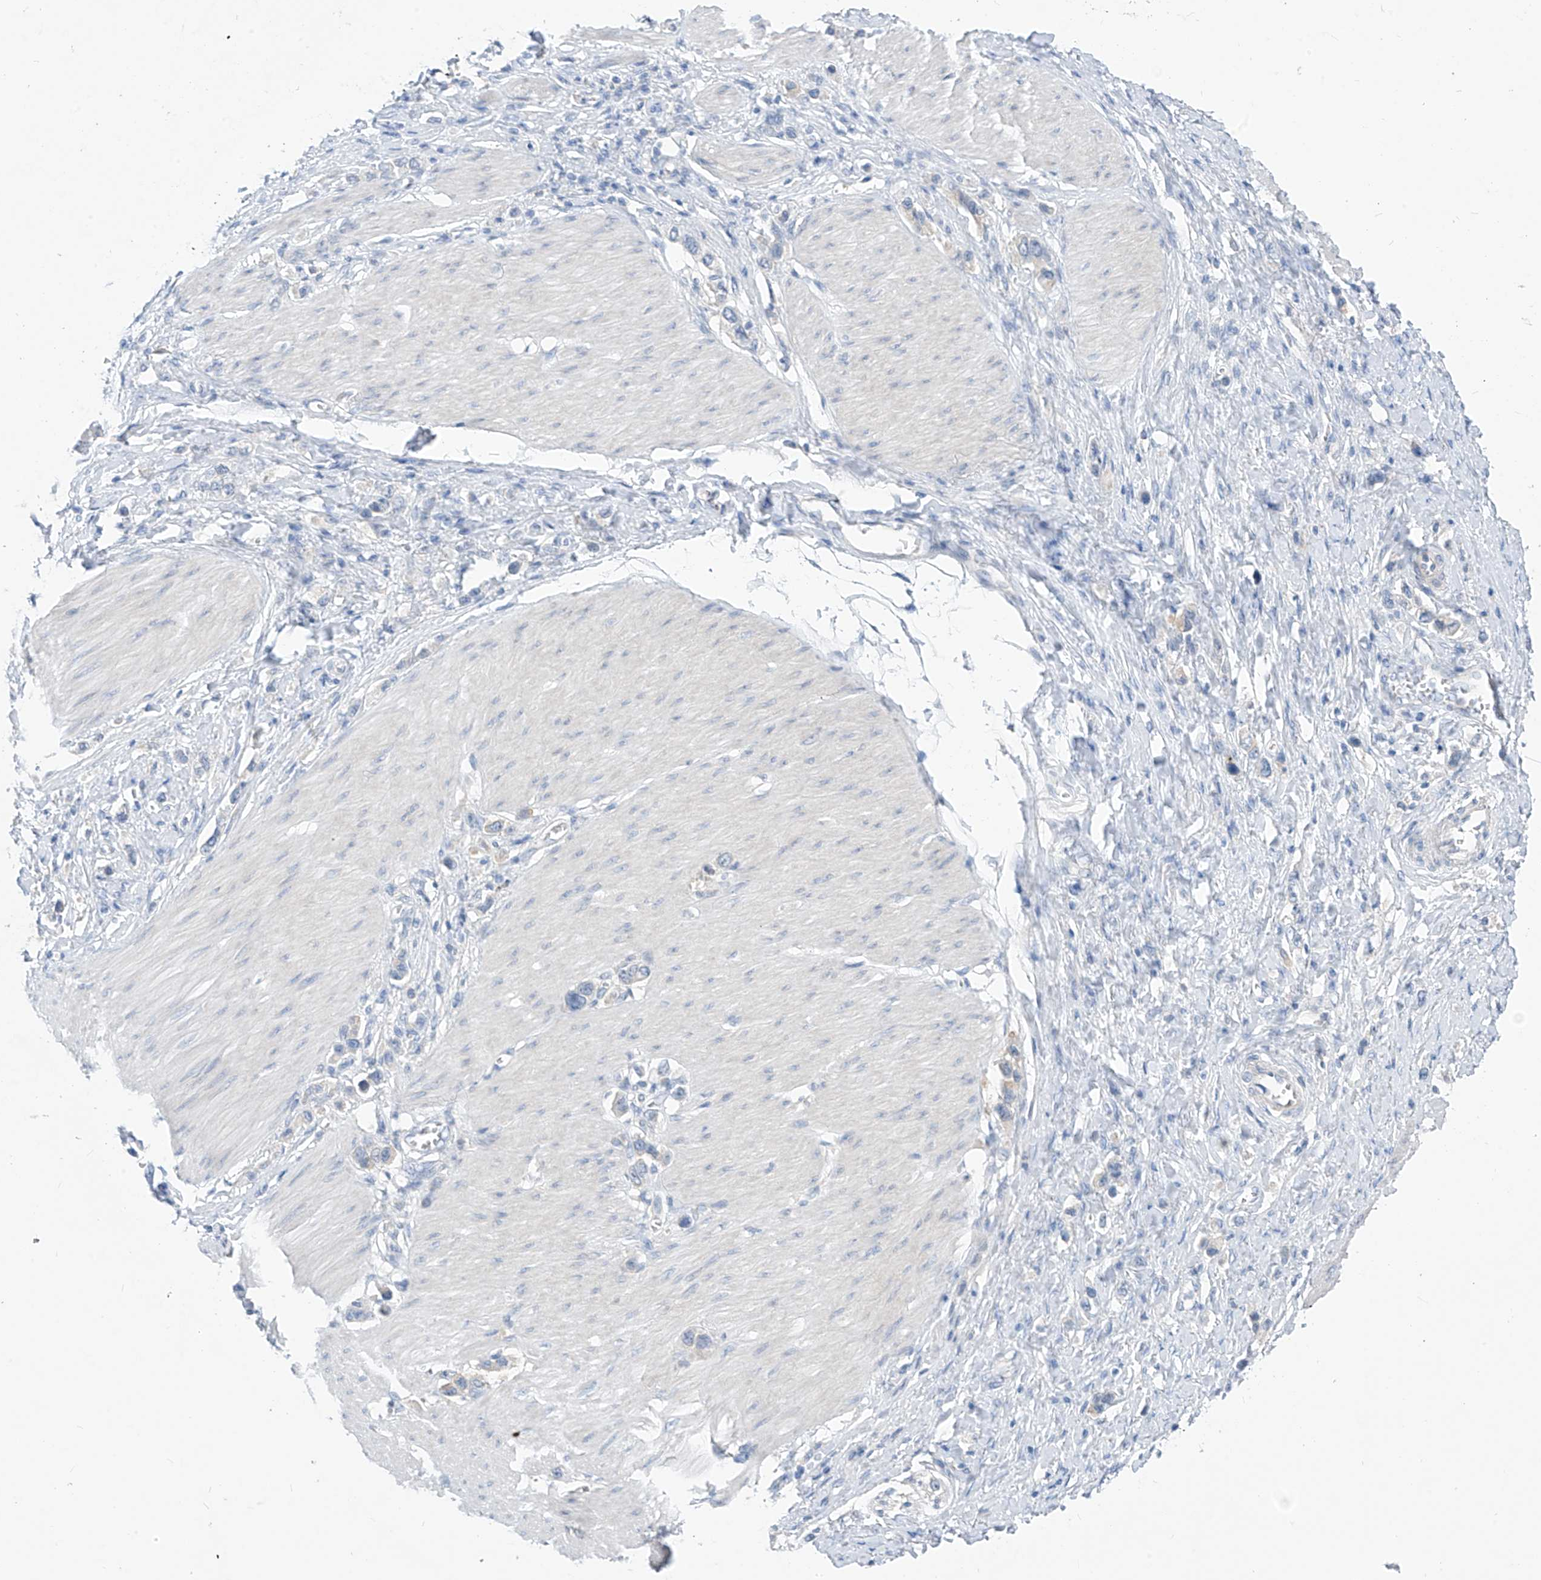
{"staining": {"intensity": "negative", "quantity": "none", "location": "none"}, "tissue": "stomach cancer", "cell_type": "Tumor cells", "image_type": "cancer", "snomed": [{"axis": "morphology", "description": "Normal tissue, NOS"}, {"axis": "morphology", "description": "Adenocarcinoma, NOS"}, {"axis": "topography", "description": "Stomach, upper"}, {"axis": "topography", "description": "Stomach"}], "caption": "There is no significant staining in tumor cells of stomach cancer.", "gene": "LDAH", "patient": {"sex": "female", "age": 65}}